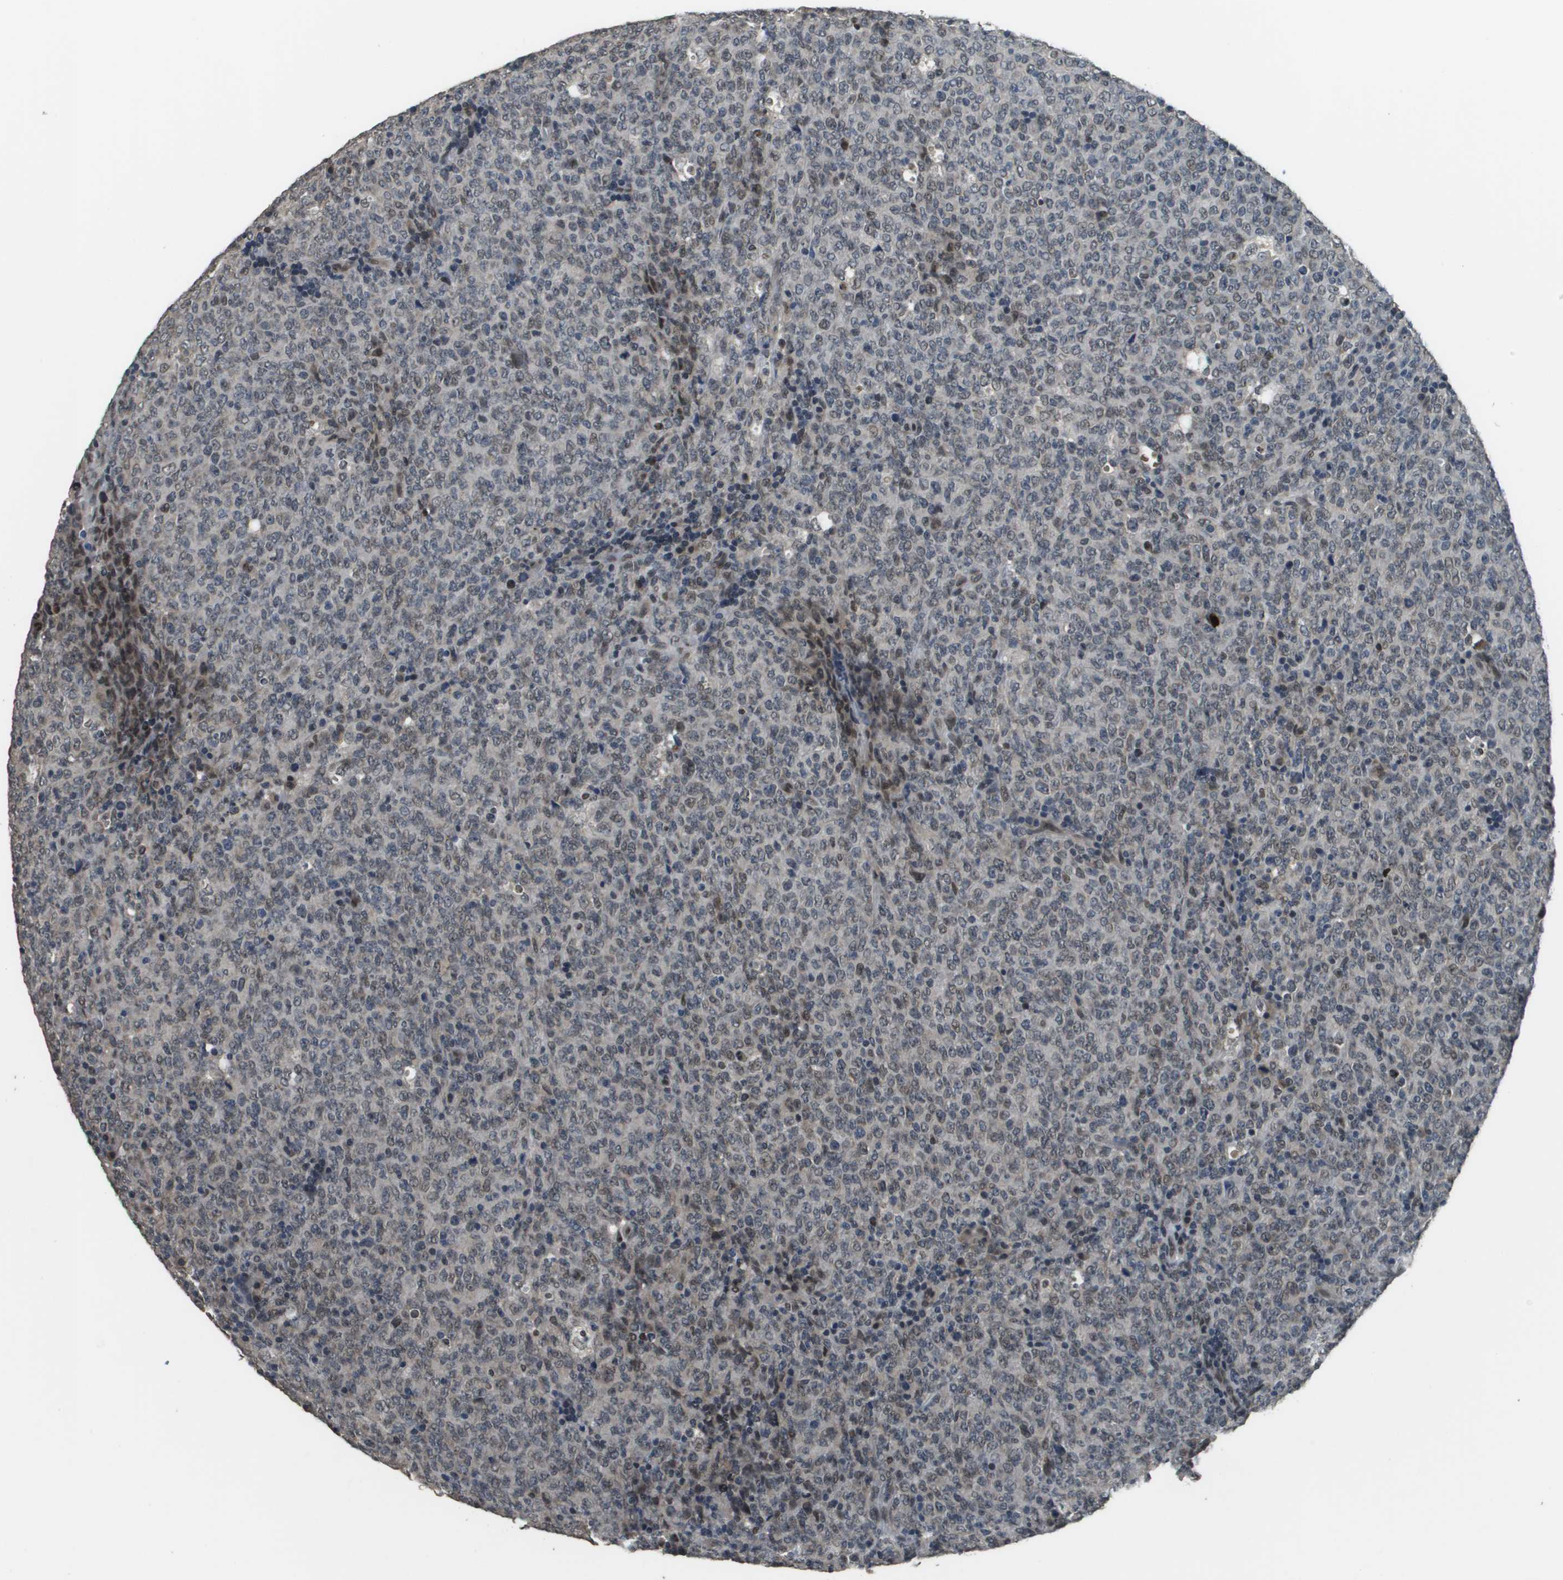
{"staining": {"intensity": "weak", "quantity": "25%-75%", "location": "cytoplasmic/membranous,nuclear"}, "tissue": "lymphoma", "cell_type": "Tumor cells", "image_type": "cancer", "snomed": [{"axis": "morphology", "description": "Malignant lymphoma, non-Hodgkin's type, High grade"}, {"axis": "topography", "description": "Tonsil"}], "caption": "Human high-grade malignant lymphoma, non-Hodgkin's type stained for a protein (brown) reveals weak cytoplasmic/membranous and nuclear positive positivity in approximately 25%-75% of tumor cells.", "gene": "FANCC", "patient": {"sex": "female", "age": 36}}